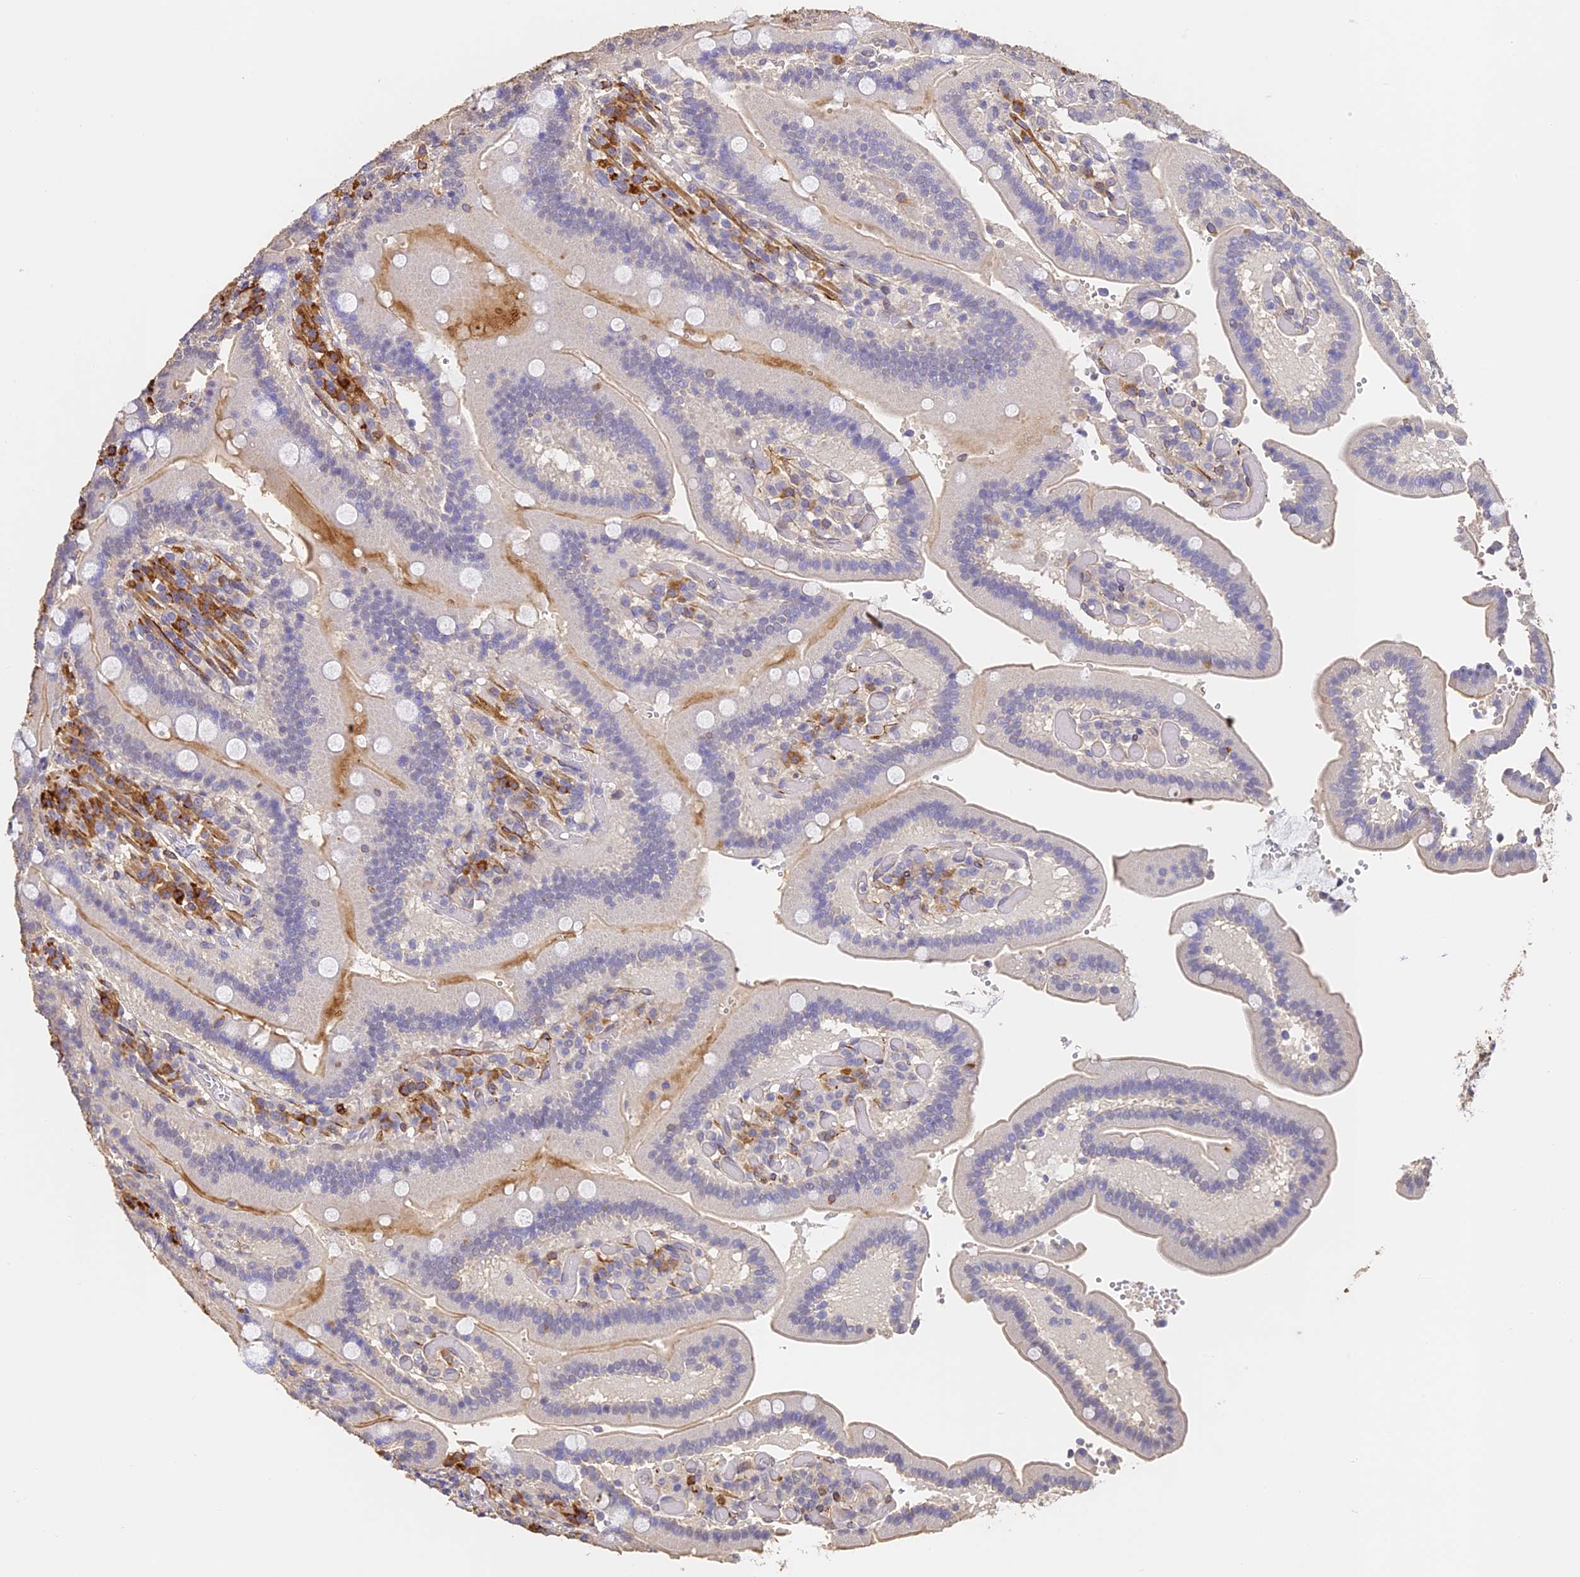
{"staining": {"intensity": "moderate", "quantity": "25%-75%", "location": "cytoplasmic/membranous"}, "tissue": "duodenum", "cell_type": "Glandular cells", "image_type": "normal", "snomed": [{"axis": "morphology", "description": "Normal tissue, NOS"}, {"axis": "topography", "description": "Duodenum"}], "caption": "Protein analysis of unremarkable duodenum exhibits moderate cytoplasmic/membranous positivity in about 25%-75% of glandular cells.", "gene": "SLC11A1", "patient": {"sex": "female", "age": 62}}